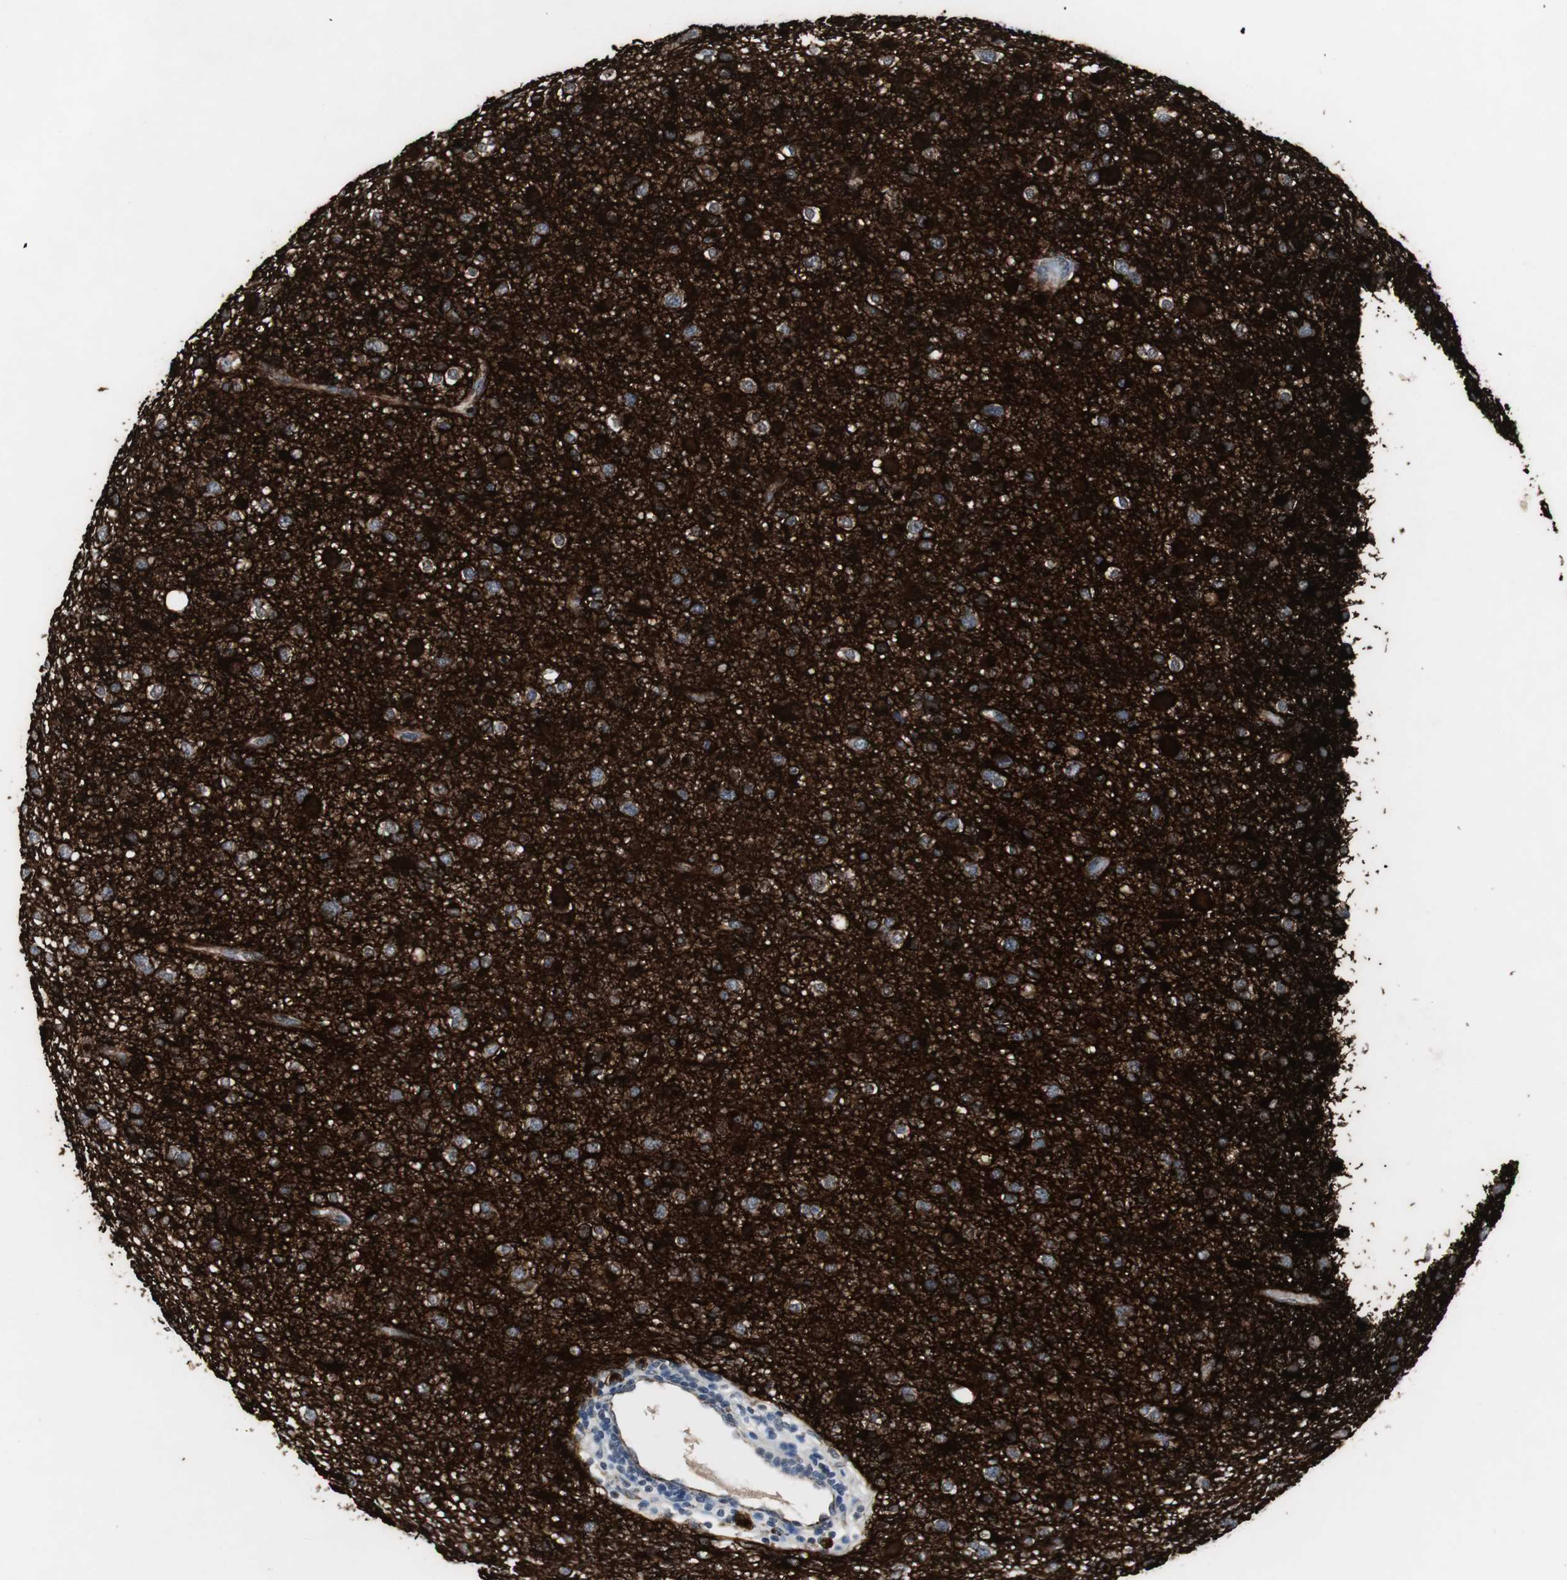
{"staining": {"intensity": "moderate", "quantity": ">75%", "location": "cytoplasmic/membranous"}, "tissue": "glioma", "cell_type": "Tumor cells", "image_type": "cancer", "snomed": [{"axis": "morphology", "description": "Glioma, malignant, Low grade"}, {"axis": "topography", "description": "Brain"}], "caption": "Immunohistochemical staining of human malignant glioma (low-grade) reveals medium levels of moderate cytoplasmic/membranous protein expression in approximately >75% of tumor cells.", "gene": "GBA1", "patient": {"sex": "male", "age": 42}}